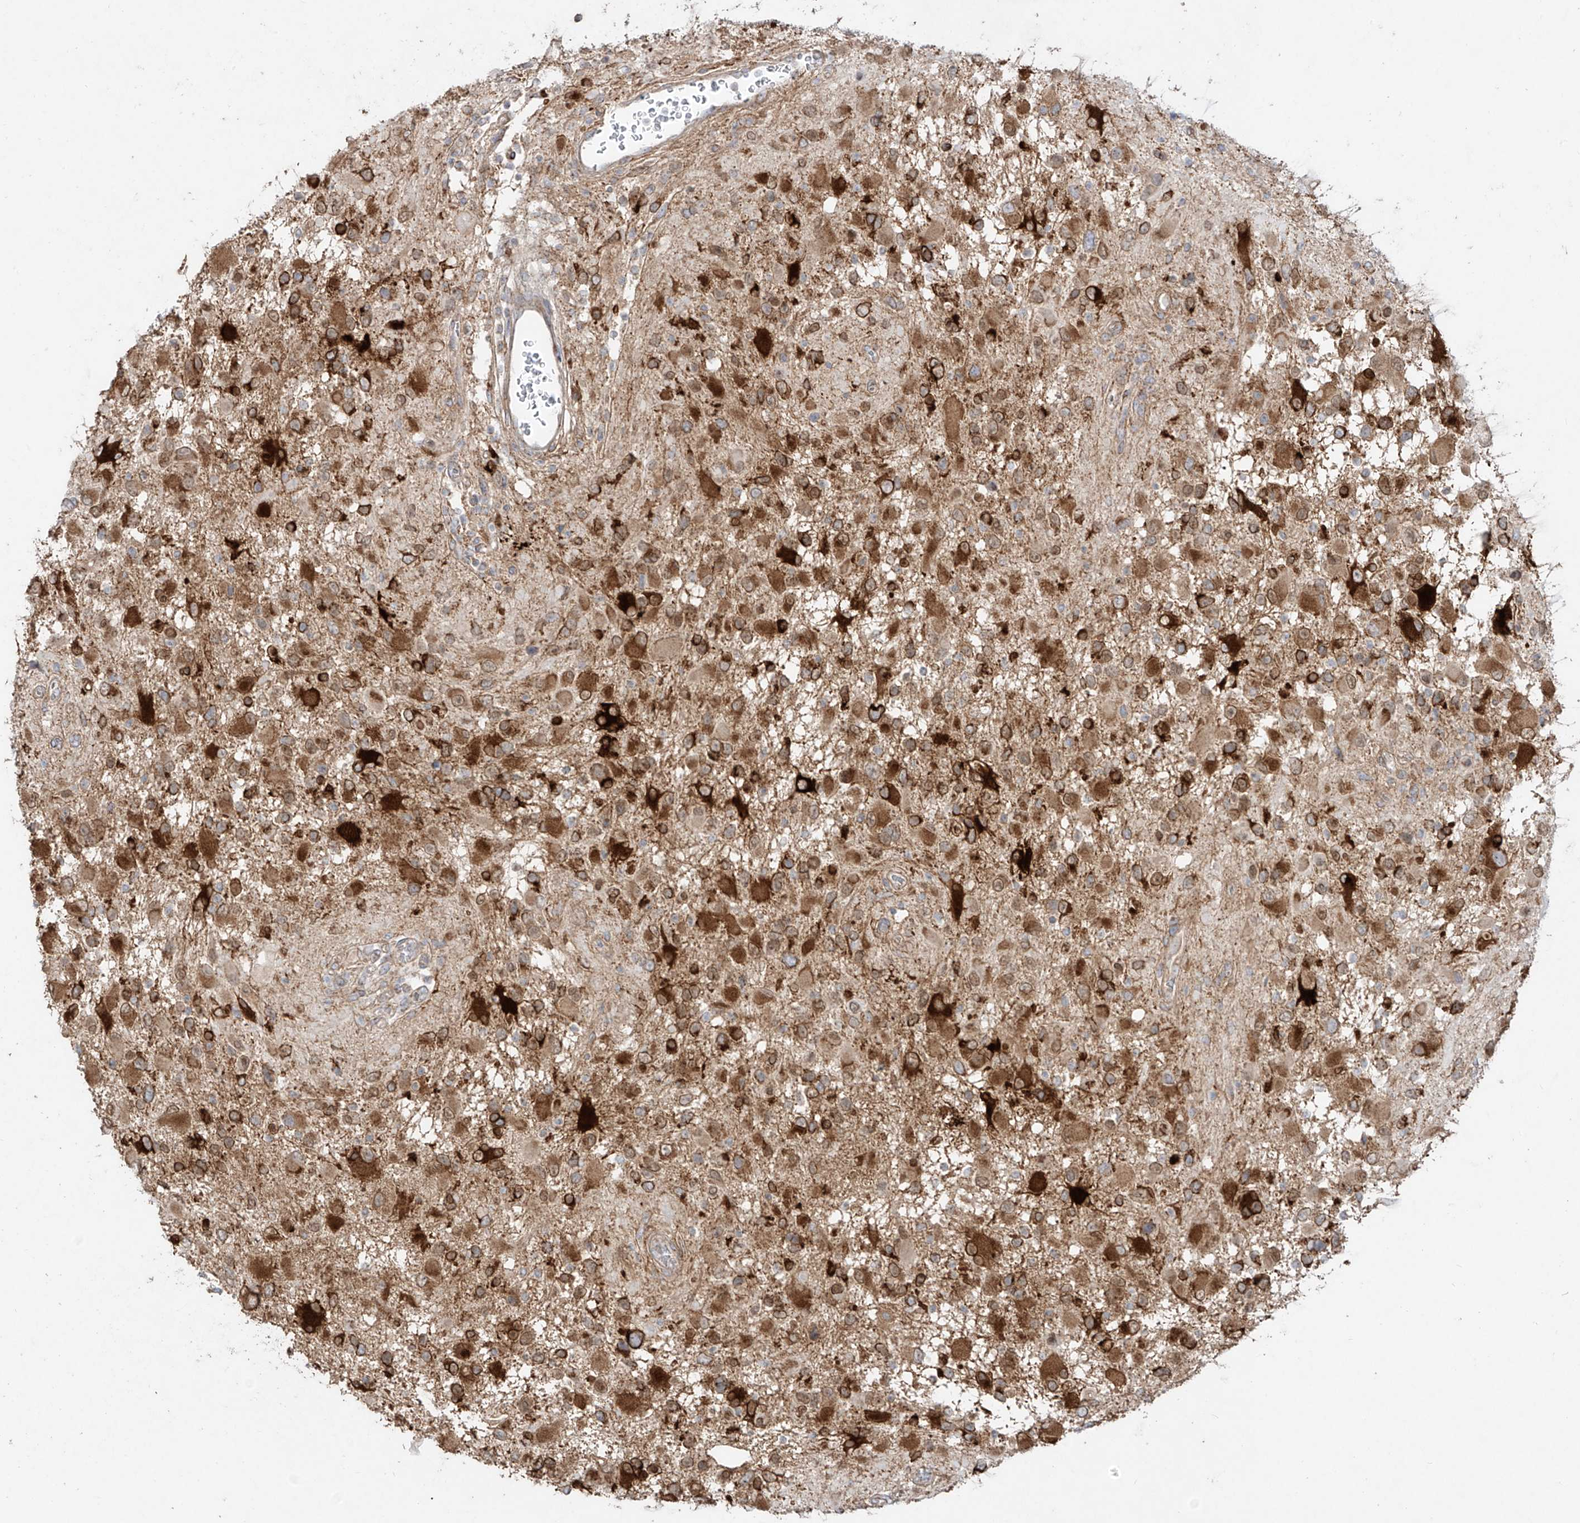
{"staining": {"intensity": "strong", "quantity": "25%-75%", "location": "cytoplasmic/membranous"}, "tissue": "glioma", "cell_type": "Tumor cells", "image_type": "cancer", "snomed": [{"axis": "morphology", "description": "Glioma, malignant, High grade"}, {"axis": "topography", "description": "Brain"}], "caption": "Glioma stained for a protein (brown) demonstrates strong cytoplasmic/membranous positive expression in about 25%-75% of tumor cells.", "gene": "COLGALT2", "patient": {"sex": "male", "age": 53}}